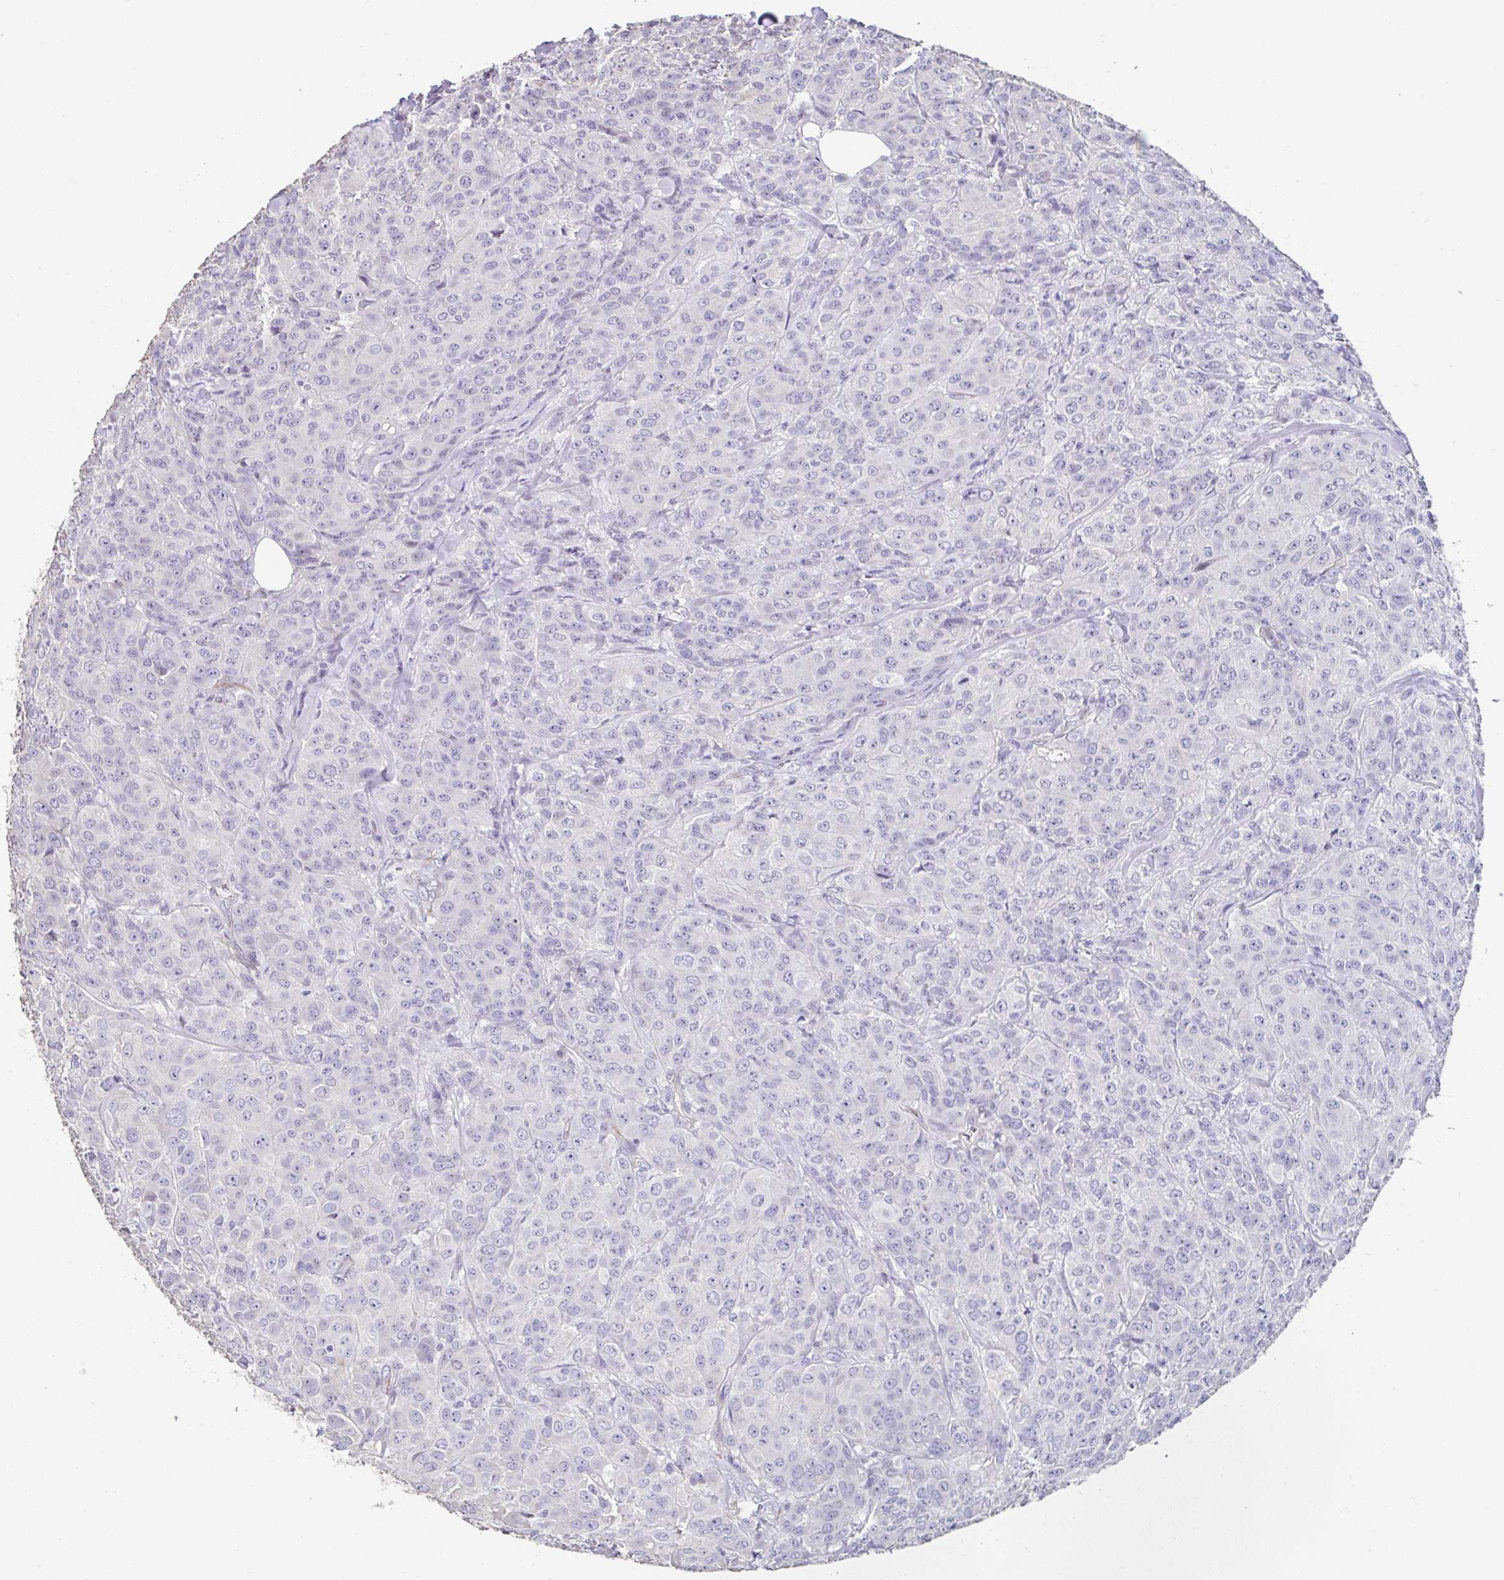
{"staining": {"intensity": "negative", "quantity": "none", "location": "none"}, "tissue": "breast cancer", "cell_type": "Tumor cells", "image_type": "cancer", "snomed": [{"axis": "morphology", "description": "Normal tissue, NOS"}, {"axis": "morphology", "description": "Duct carcinoma"}, {"axis": "topography", "description": "Breast"}], "caption": "Tumor cells are negative for brown protein staining in infiltrating ductal carcinoma (breast). (Stains: DAB immunohistochemistry (IHC) with hematoxylin counter stain, Microscopy: brightfield microscopy at high magnification).", "gene": "TMPRSS11E", "patient": {"sex": "female", "age": 43}}